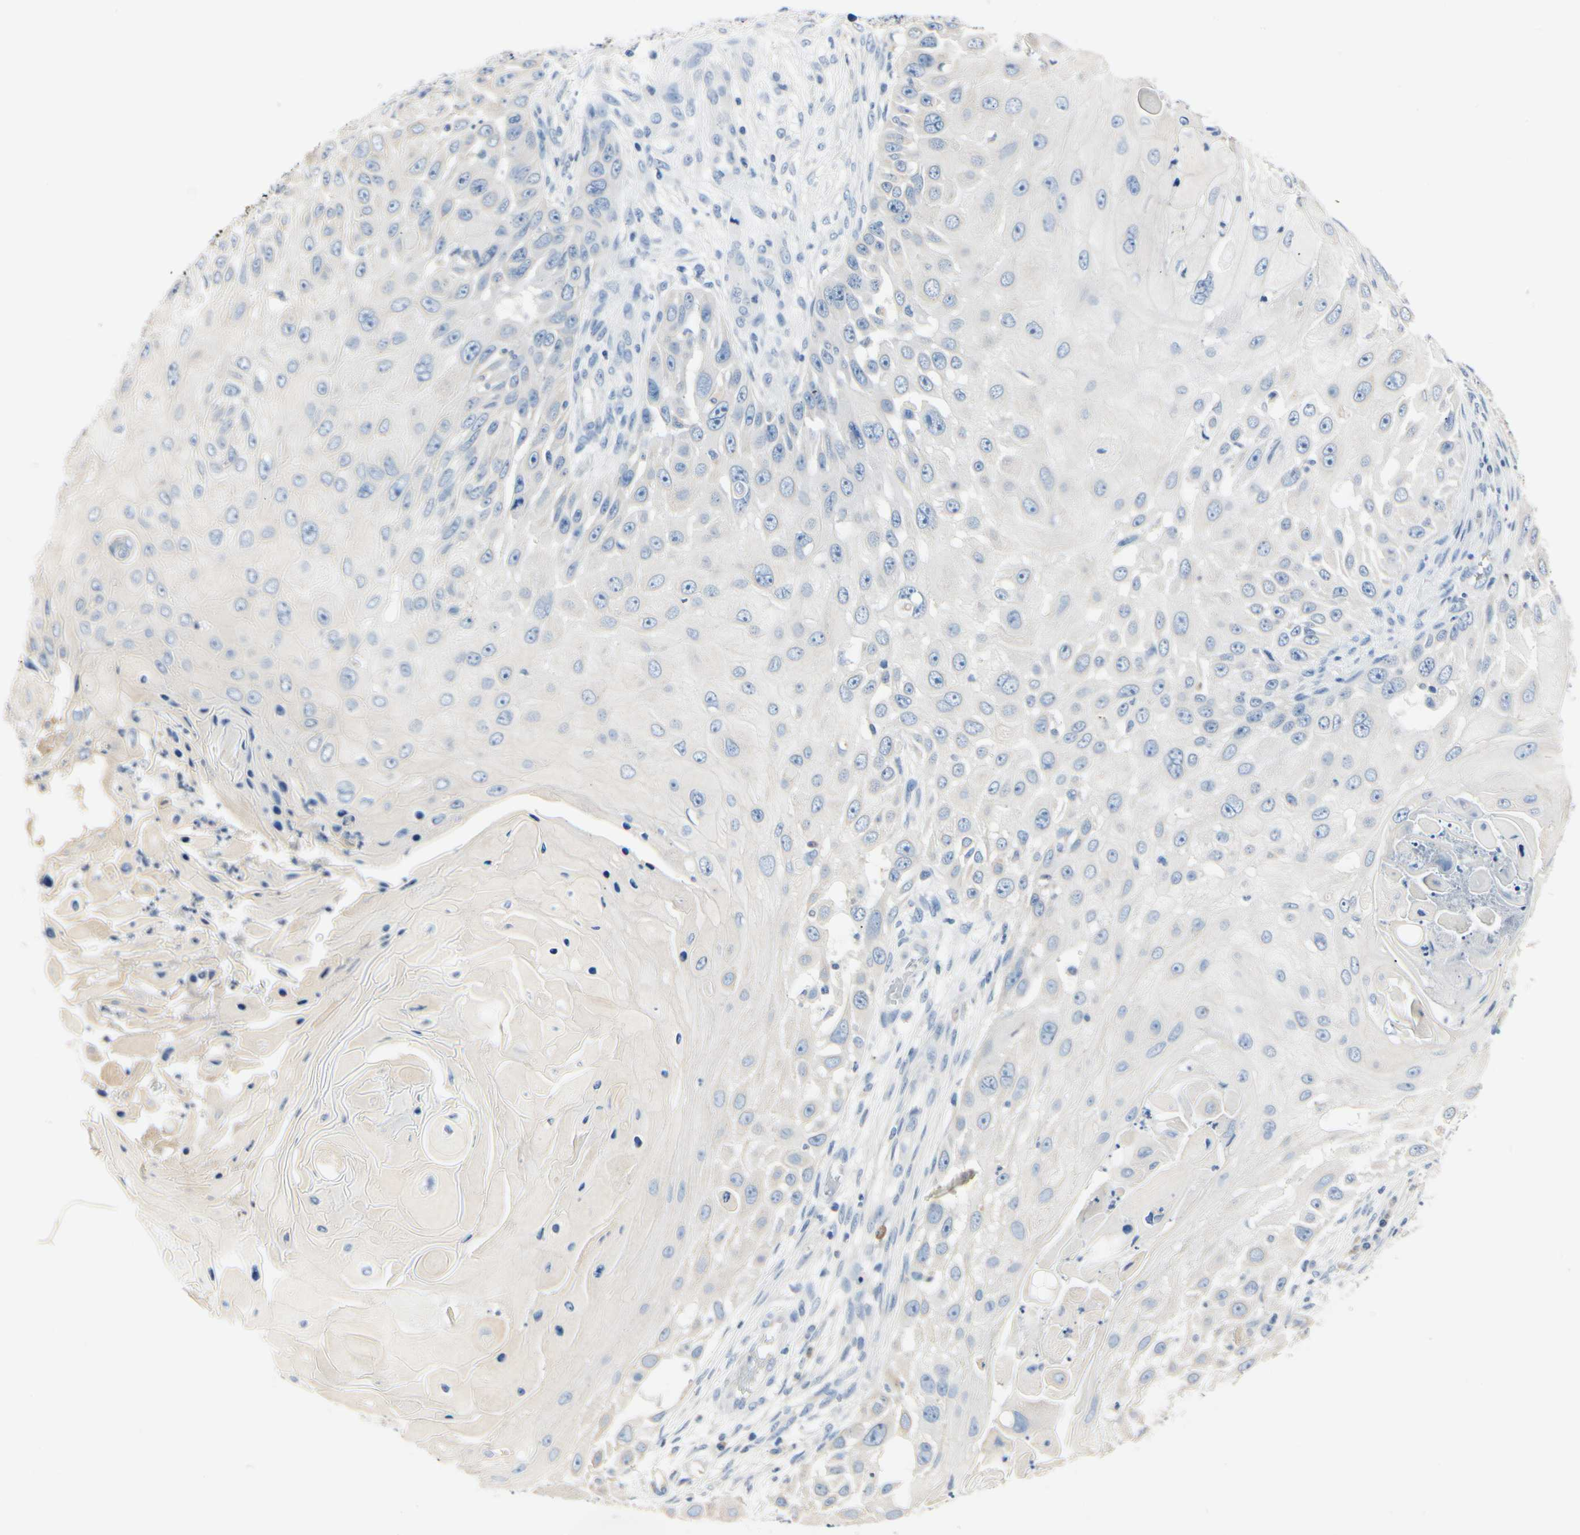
{"staining": {"intensity": "negative", "quantity": "none", "location": "none"}, "tissue": "skin cancer", "cell_type": "Tumor cells", "image_type": "cancer", "snomed": [{"axis": "morphology", "description": "Squamous cell carcinoma, NOS"}, {"axis": "topography", "description": "Skin"}], "caption": "This is an immunohistochemistry (IHC) micrograph of squamous cell carcinoma (skin). There is no expression in tumor cells.", "gene": "TGFBR3", "patient": {"sex": "female", "age": 44}}